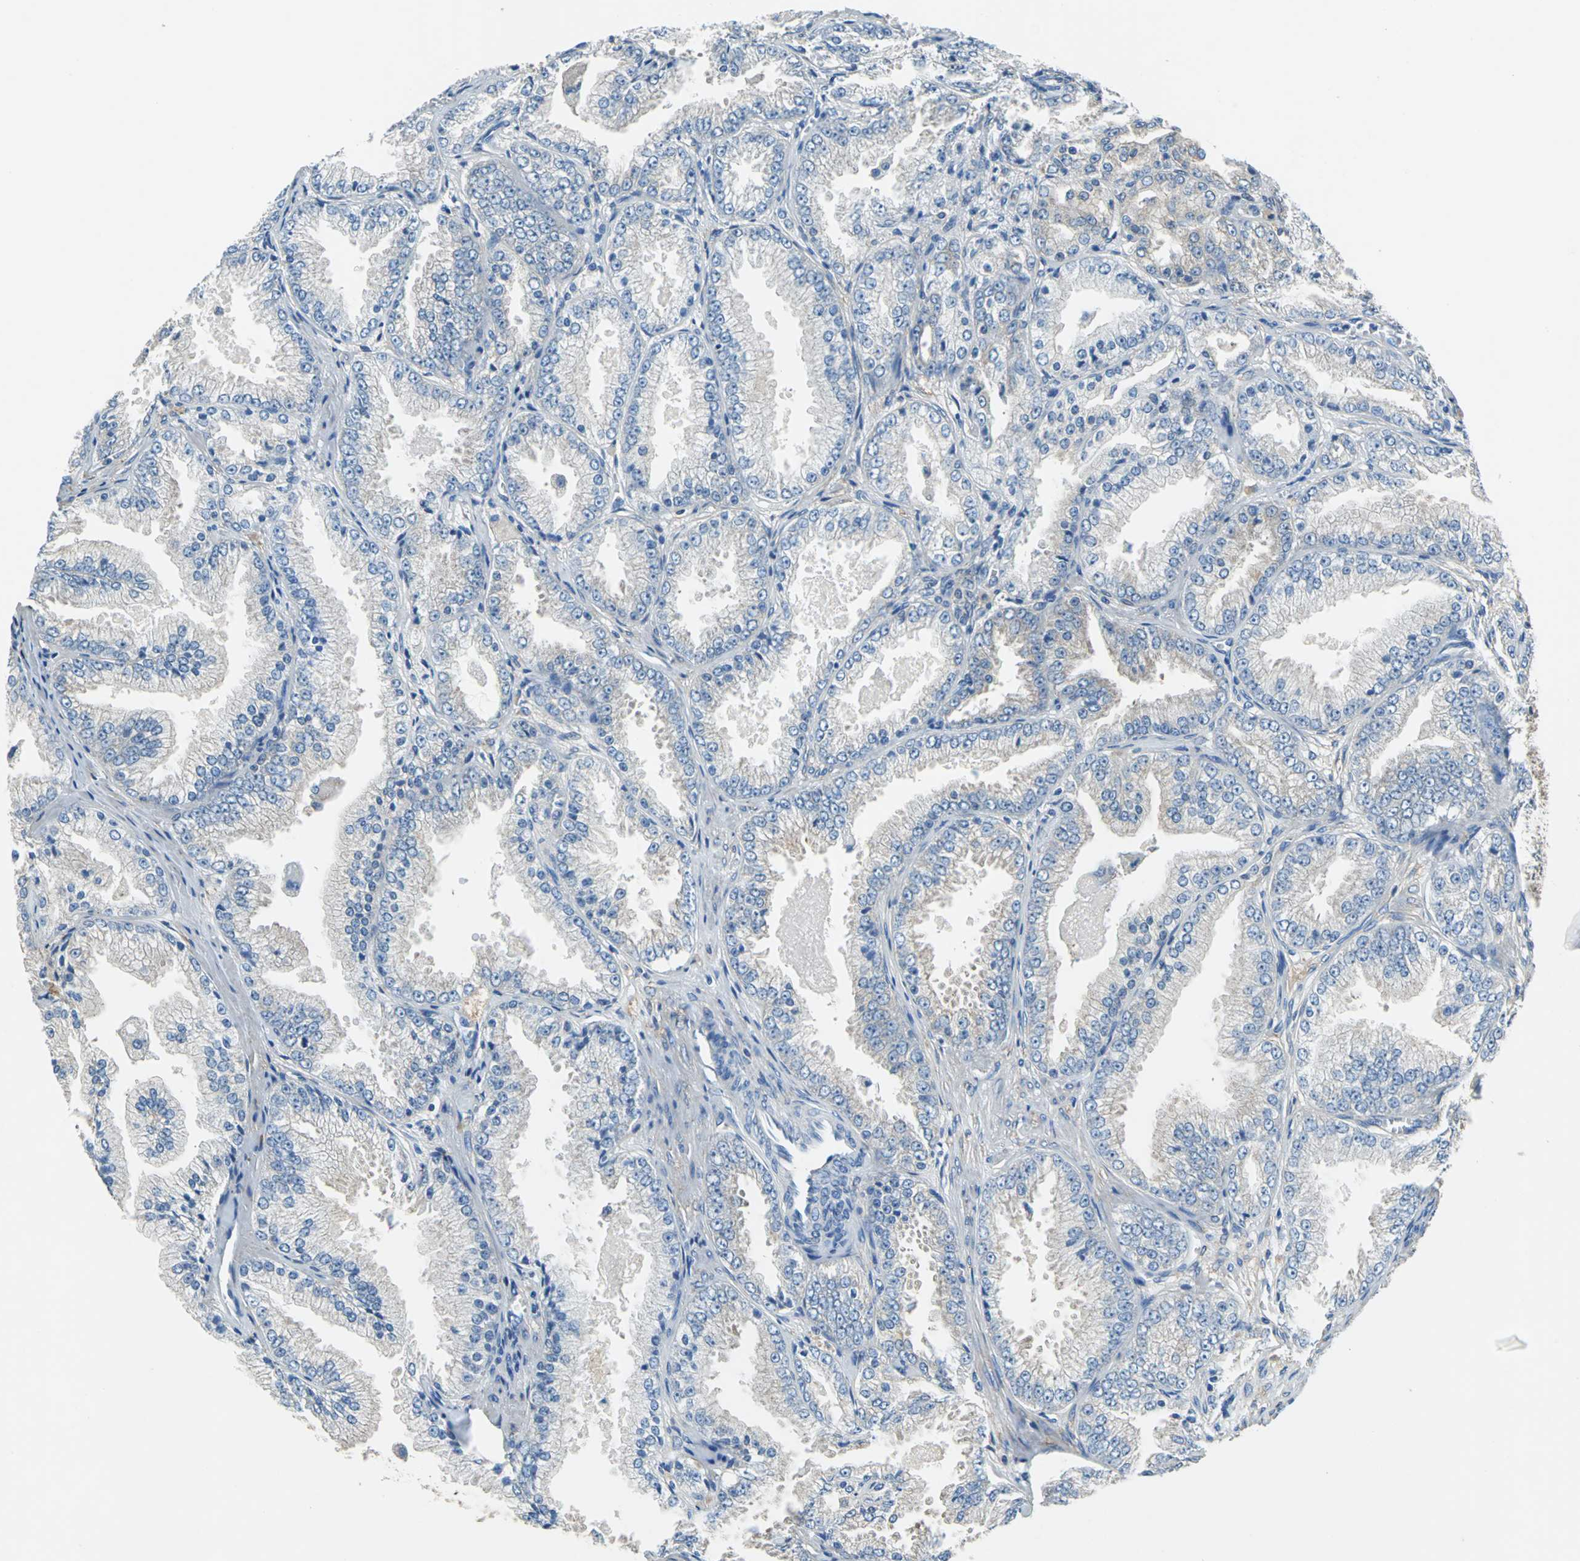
{"staining": {"intensity": "negative", "quantity": "none", "location": "none"}, "tissue": "prostate cancer", "cell_type": "Tumor cells", "image_type": "cancer", "snomed": [{"axis": "morphology", "description": "Adenocarcinoma, High grade"}, {"axis": "topography", "description": "Prostate"}], "caption": "IHC micrograph of neoplastic tissue: prostate cancer stained with DAB reveals no significant protein staining in tumor cells.", "gene": "PRKCA", "patient": {"sex": "male", "age": 61}}